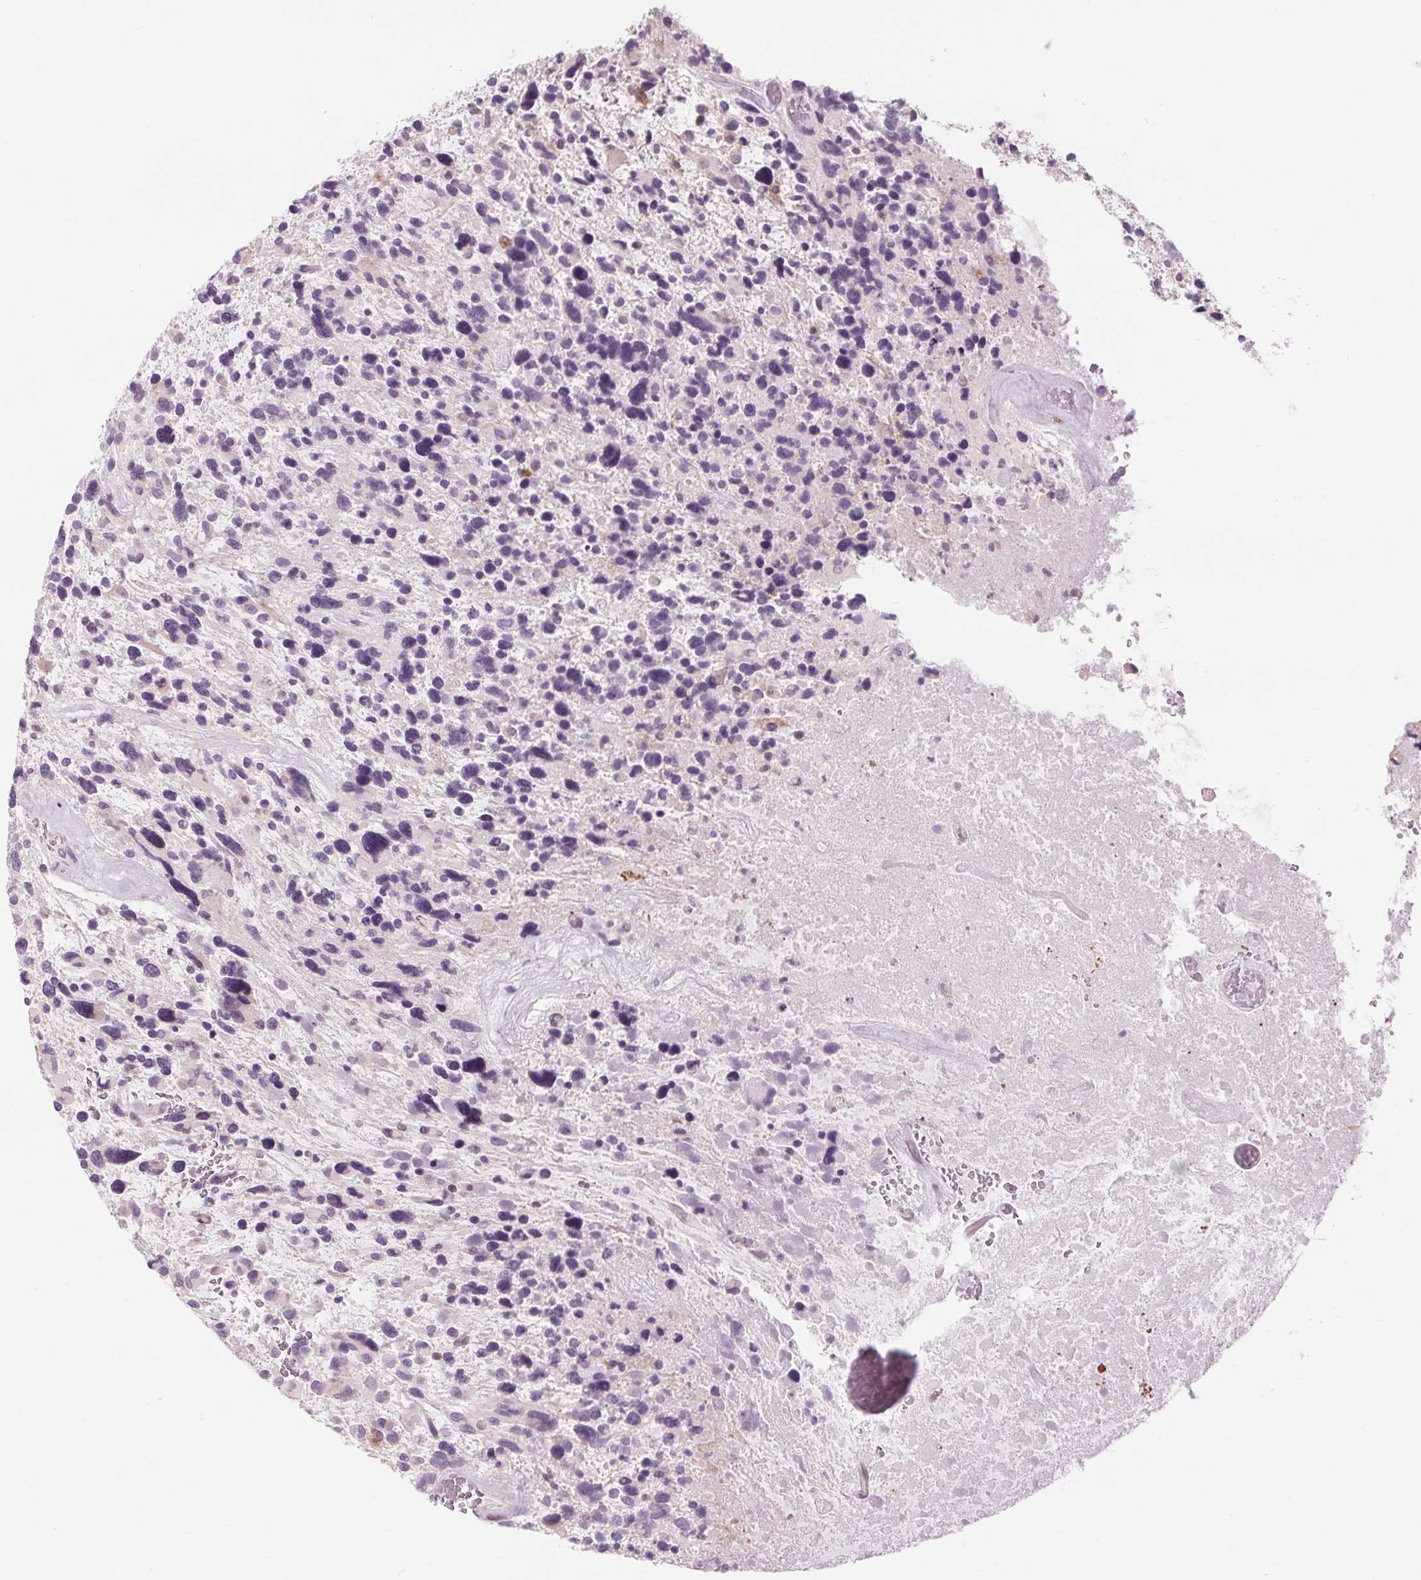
{"staining": {"intensity": "negative", "quantity": "none", "location": "none"}, "tissue": "glioma", "cell_type": "Tumor cells", "image_type": "cancer", "snomed": [{"axis": "morphology", "description": "Glioma, malignant, High grade"}, {"axis": "topography", "description": "Brain"}], "caption": "IHC of malignant glioma (high-grade) displays no staining in tumor cells.", "gene": "GNMT", "patient": {"sex": "male", "age": 49}}